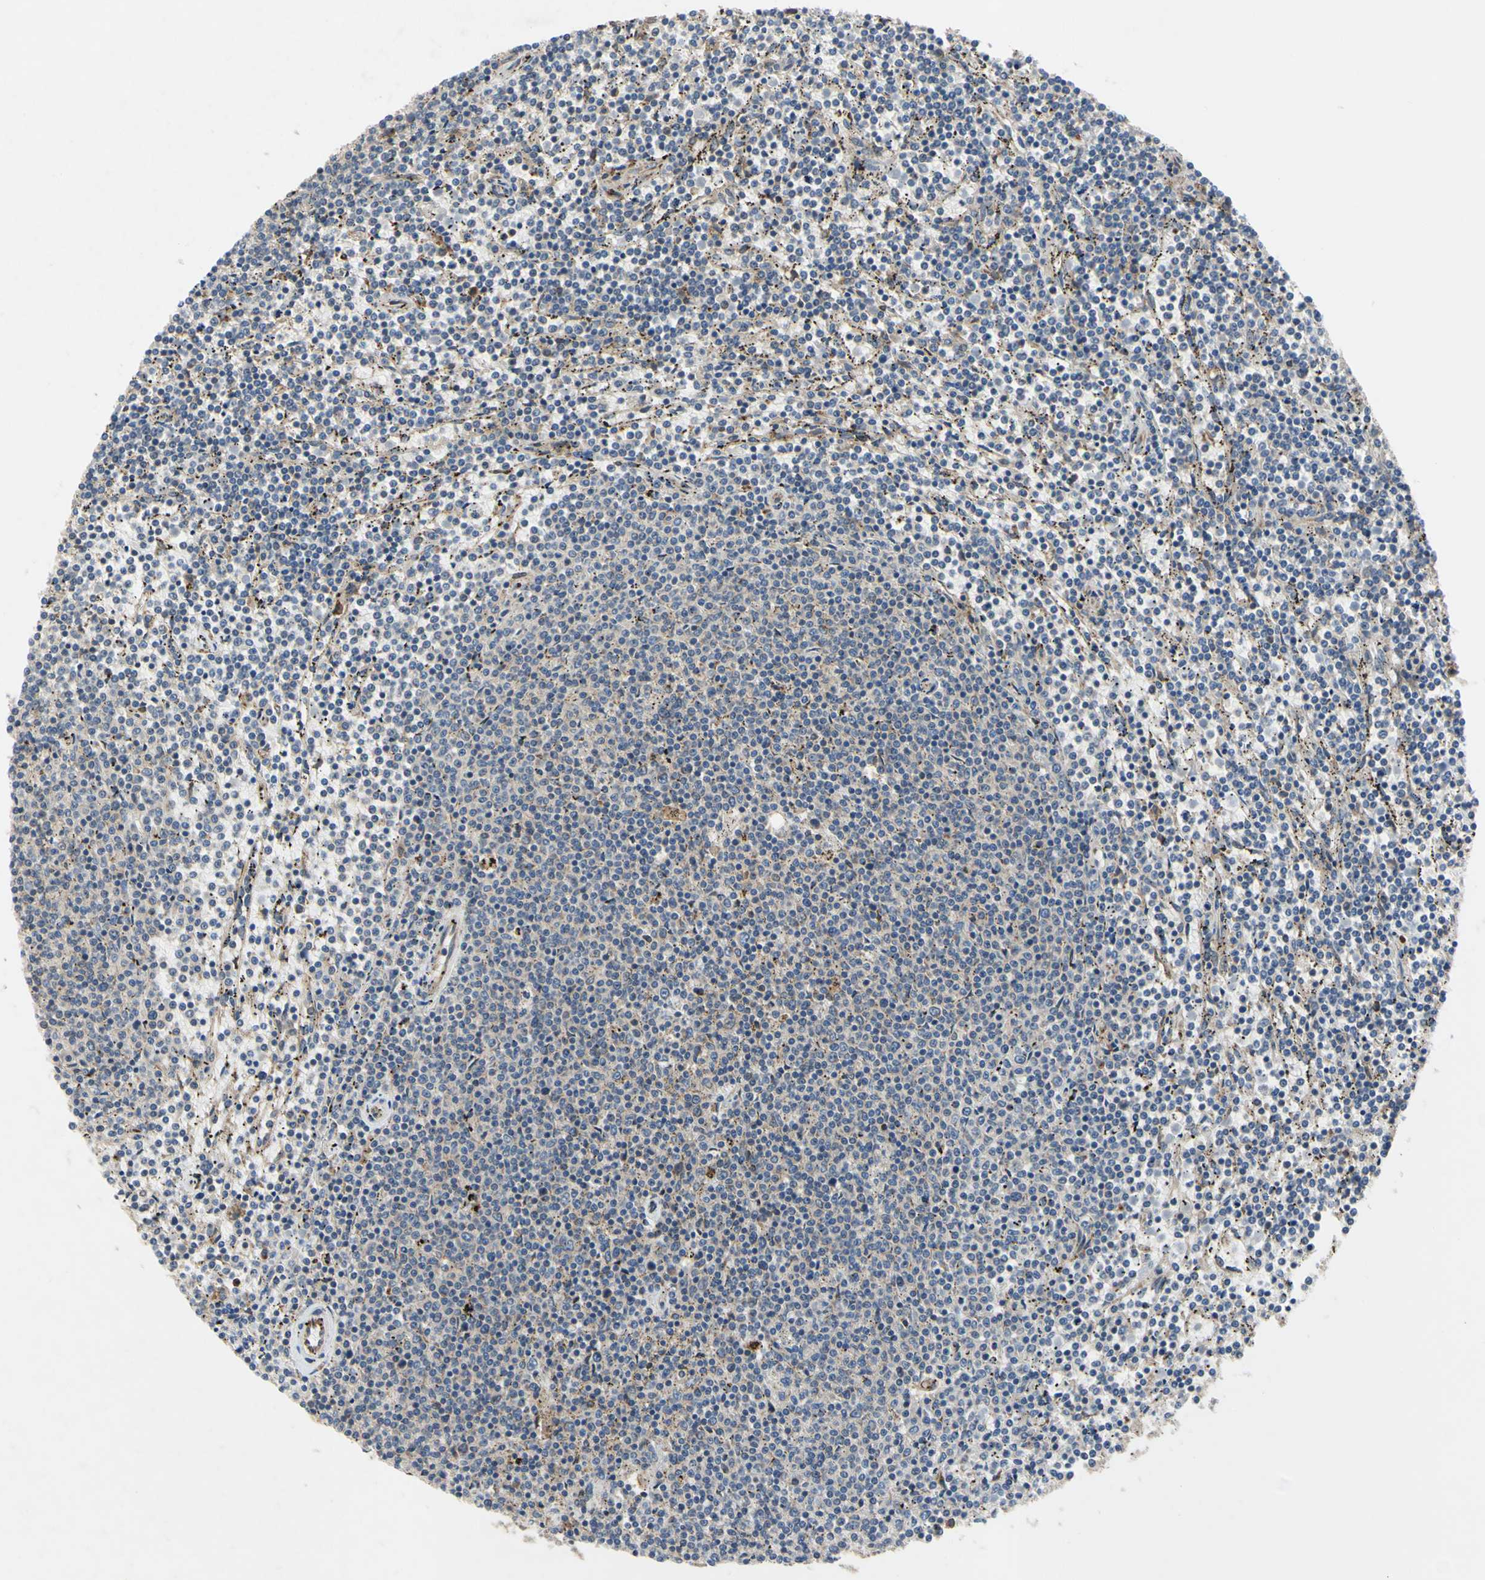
{"staining": {"intensity": "negative", "quantity": "none", "location": "none"}, "tissue": "lymphoma", "cell_type": "Tumor cells", "image_type": "cancer", "snomed": [{"axis": "morphology", "description": "Malignant lymphoma, non-Hodgkin's type, Low grade"}, {"axis": "topography", "description": "Spleen"}], "caption": "DAB (3,3'-diaminobenzidine) immunohistochemical staining of malignant lymphoma, non-Hodgkin's type (low-grade) demonstrates no significant staining in tumor cells. (DAB immunohistochemistry (IHC) with hematoxylin counter stain).", "gene": "XIAP", "patient": {"sex": "female", "age": 50}}